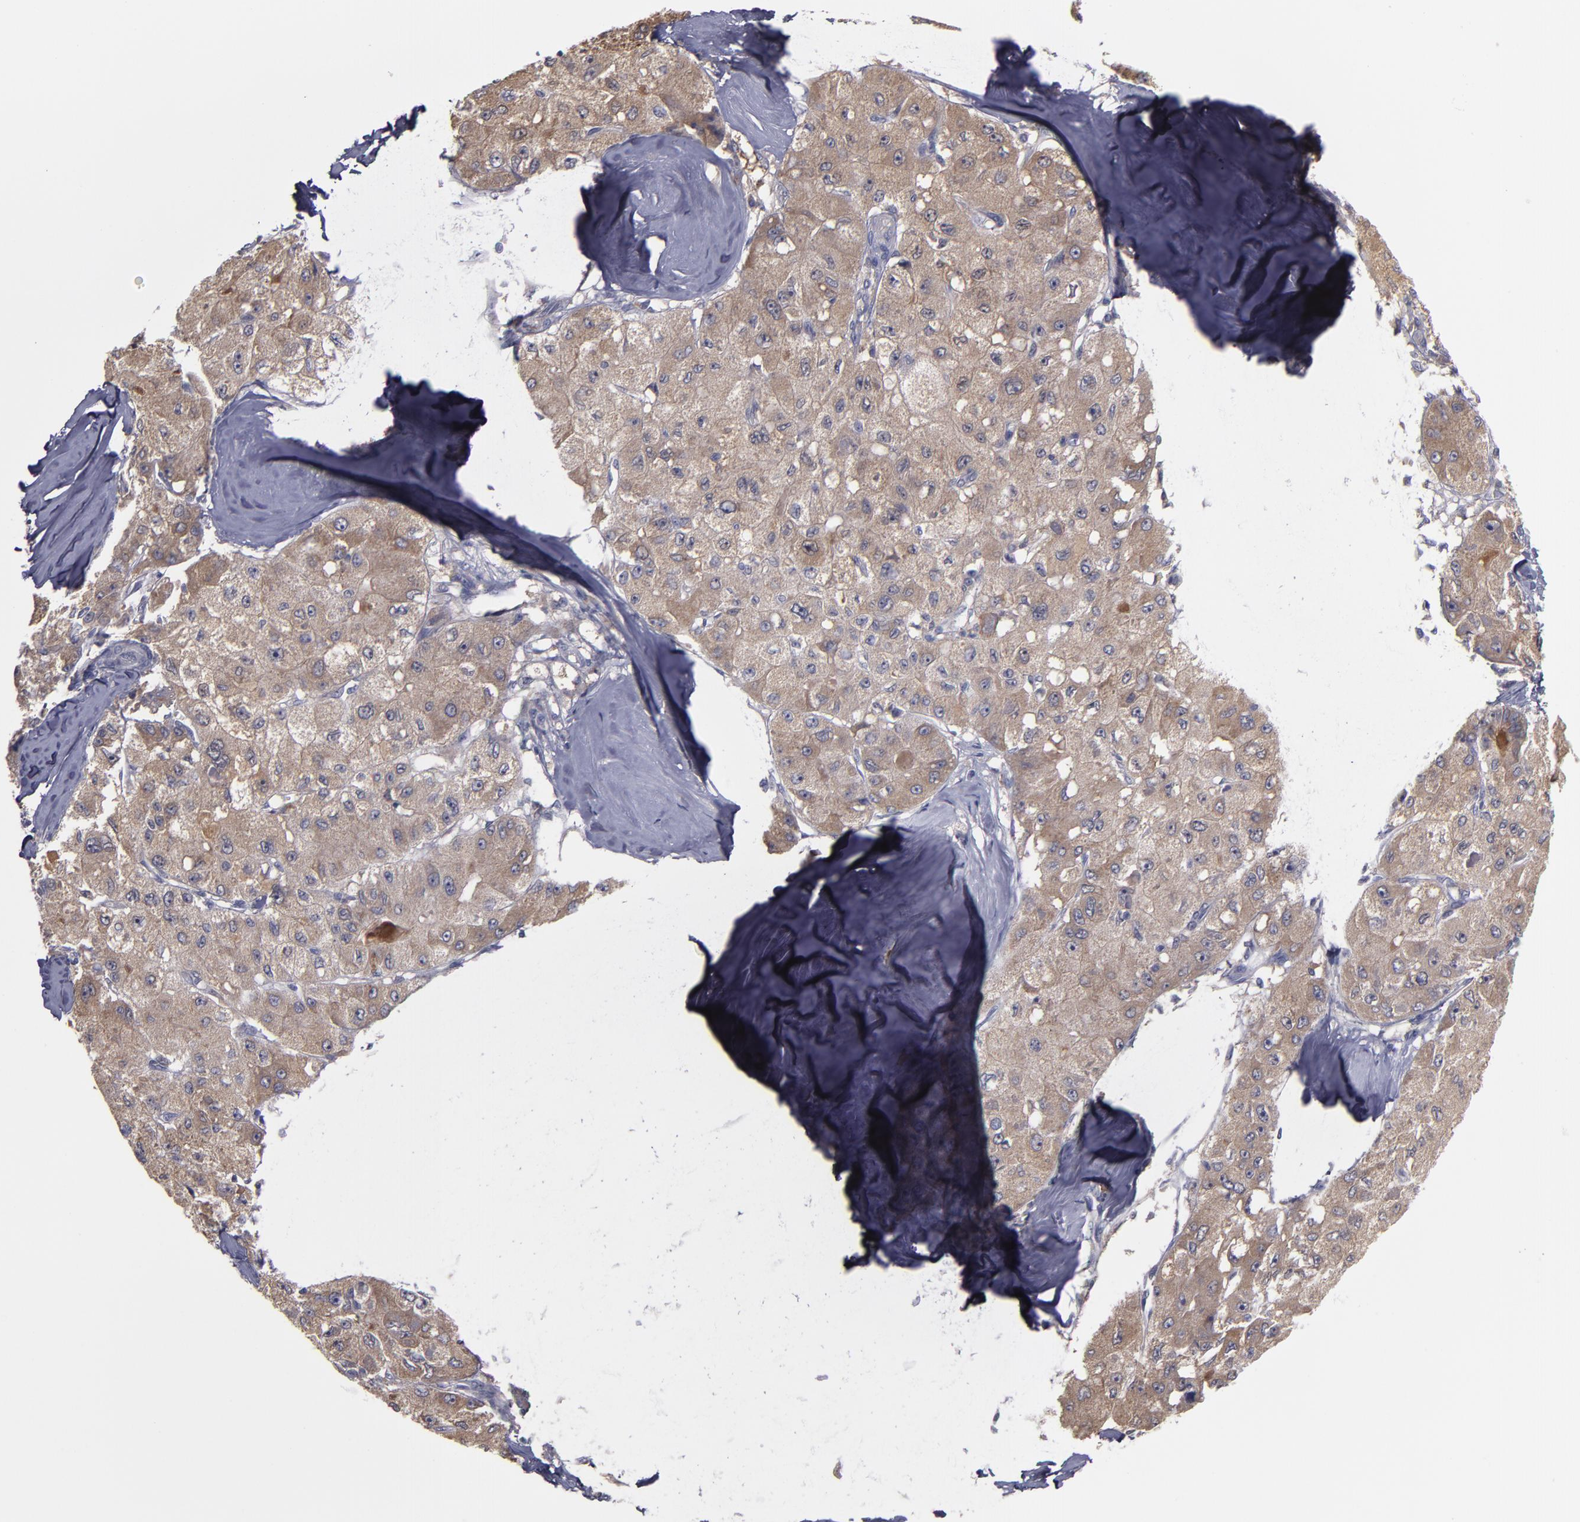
{"staining": {"intensity": "moderate", "quantity": ">75%", "location": "cytoplasmic/membranous"}, "tissue": "liver cancer", "cell_type": "Tumor cells", "image_type": "cancer", "snomed": [{"axis": "morphology", "description": "Carcinoma, Hepatocellular, NOS"}, {"axis": "topography", "description": "Liver"}], "caption": "Liver cancer stained for a protein reveals moderate cytoplasmic/membranous positivity in tumor cells. The staining was performed using DAB (3,3'-diaminobenzidine) to visualize the protein expression in brown, while the nuclei were stained in blue with hematoxylin (Magnification: 20x).", "gene": "MMP11", "patient": {"sex": "male", "age": 80}}